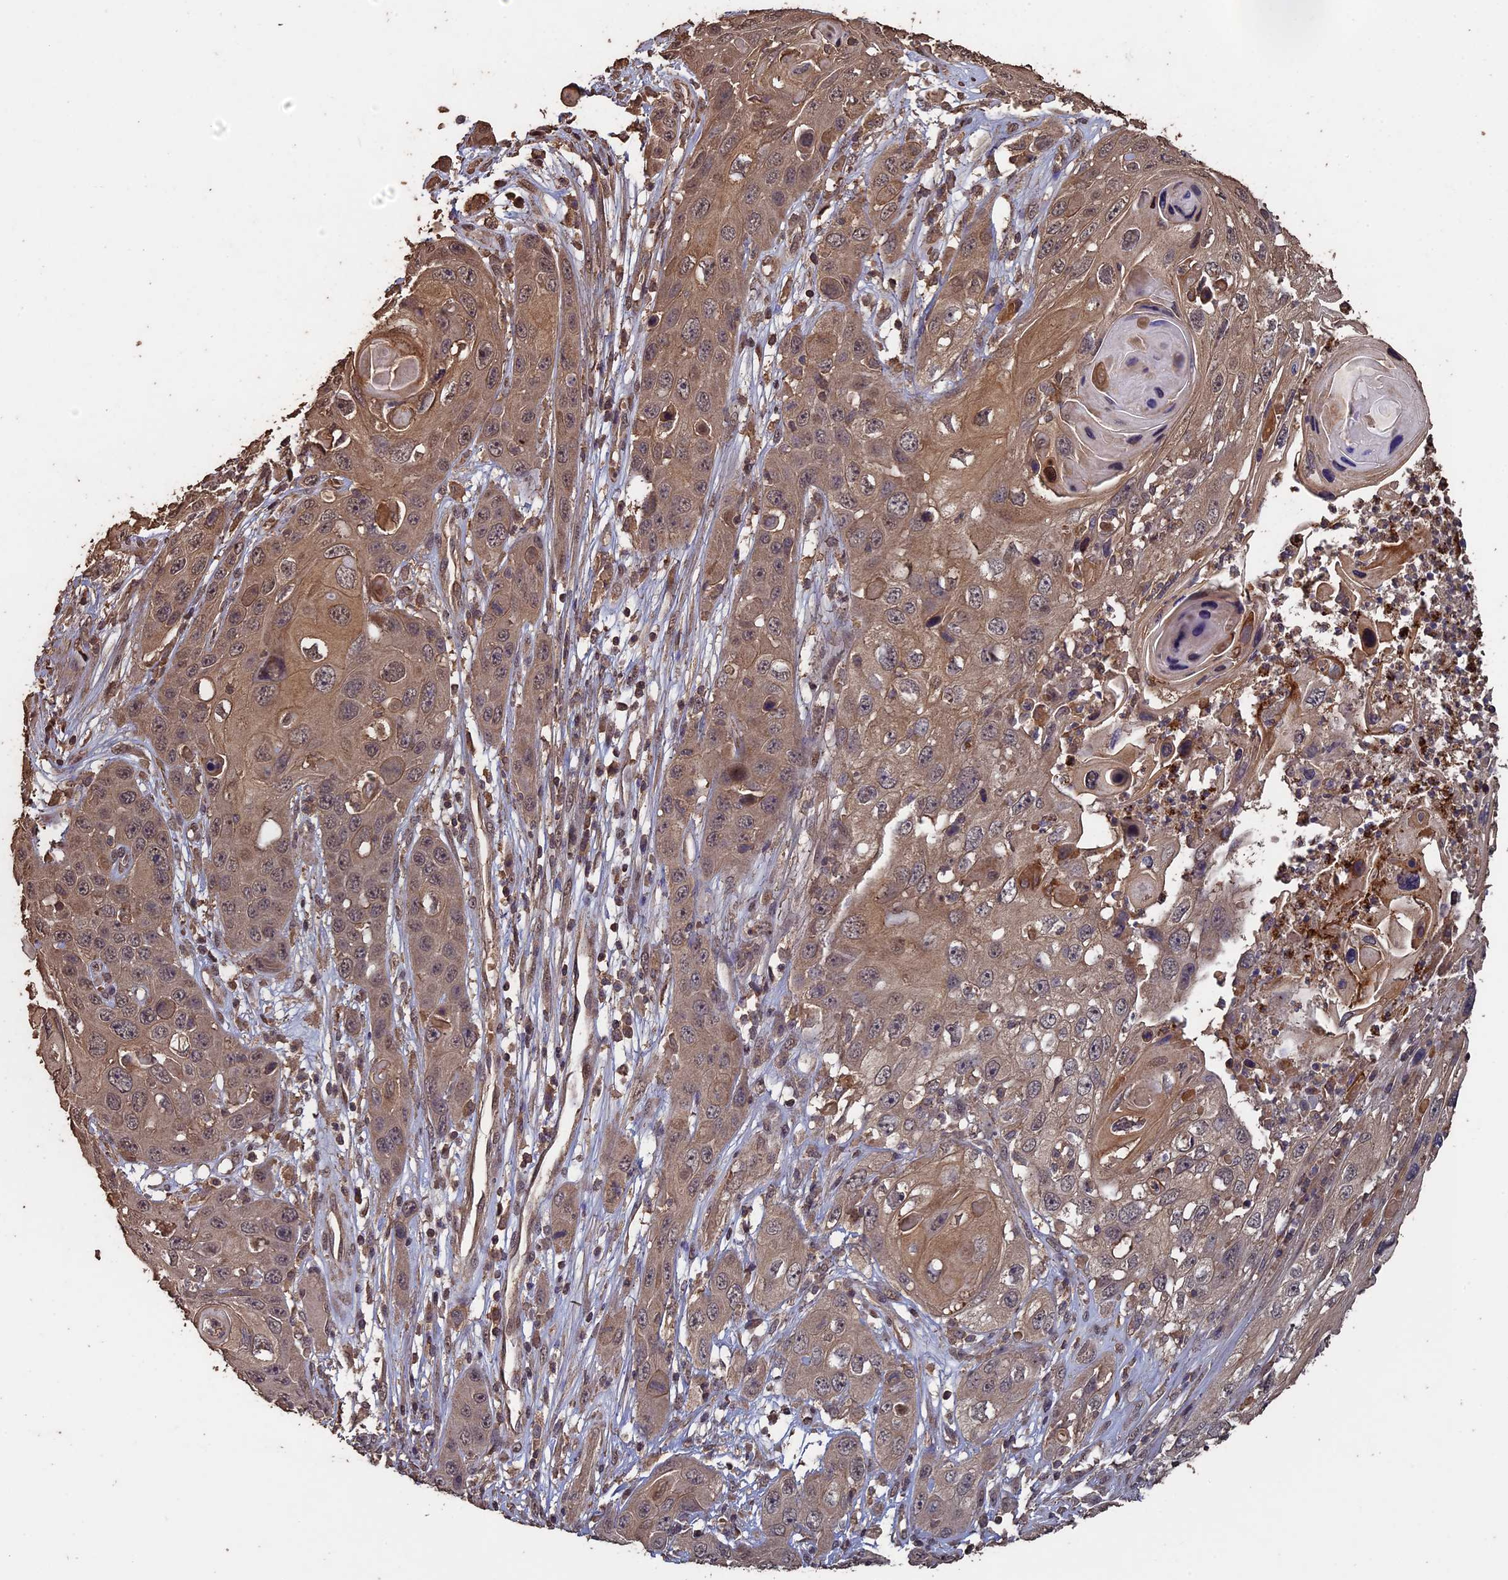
{"staining": {"intensity": "moderate", "quantity": ">75%", "location": "cytoplasmic/membranous,nuclear"}, "tissue": "skin cancer", "cell_type": "Tumor cells", "image_type": "cancer", "snomed": [{"axis": "morphology", "description": "Squamous cell carcinoma, NOS"}, {"axis": "topography", "description": "Skin"}], "caption": "A medium amount of moderate cytoplasmic/membranous and nuclear staining is present in approximately >75% of tumor cells in skin cancer (squamous cell carcinoma) tissue. (Stains: DAB (3,3'-diaminobenzidine) in brown, nuclei in blue, Microscopy: brightfield microscopy at high magnification).", "gene": "HUNK", "patient": {"sex": "male", "age": 55}}